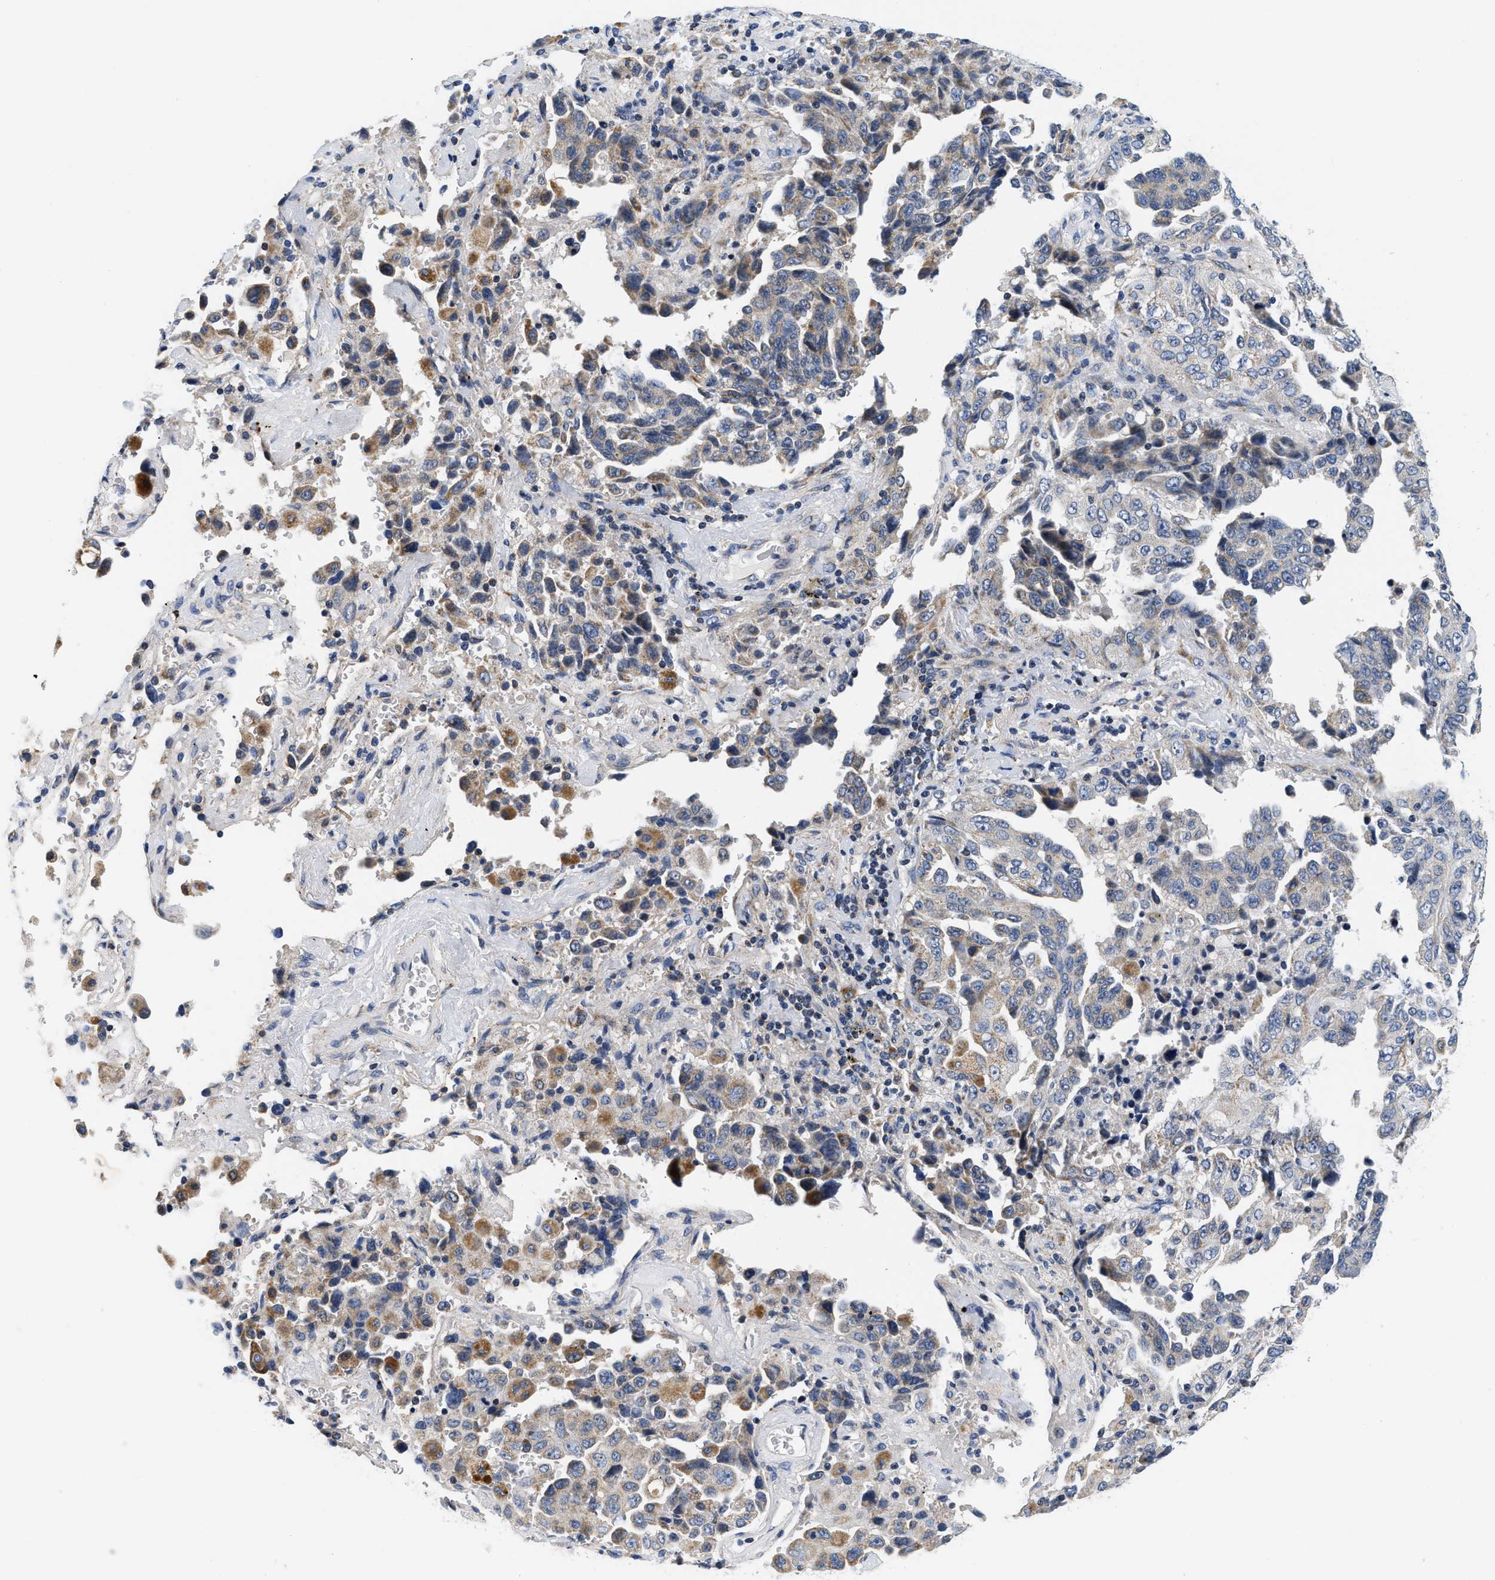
{"staining": {"intensity": "moderate", "quantity": "<25%", "location": "cytoplasmic/membranous"}, "tissue": "lung cancer", "cell_type": "Tumor cells", "image_type": "cancer", "snomed": [{"axis": "morphology", "description": "Adenocarcinoma, NOS"}, {"axis": "topography", "description": "Lung"}], "caption": "Protein staining of lung adenocarcinoma tissue exhibits moderate cytoplasmic/membranous expression in approximately <25% of tumor cells.", "gene": "PDP1", "patient": {"sex": "female", "age": 51}}